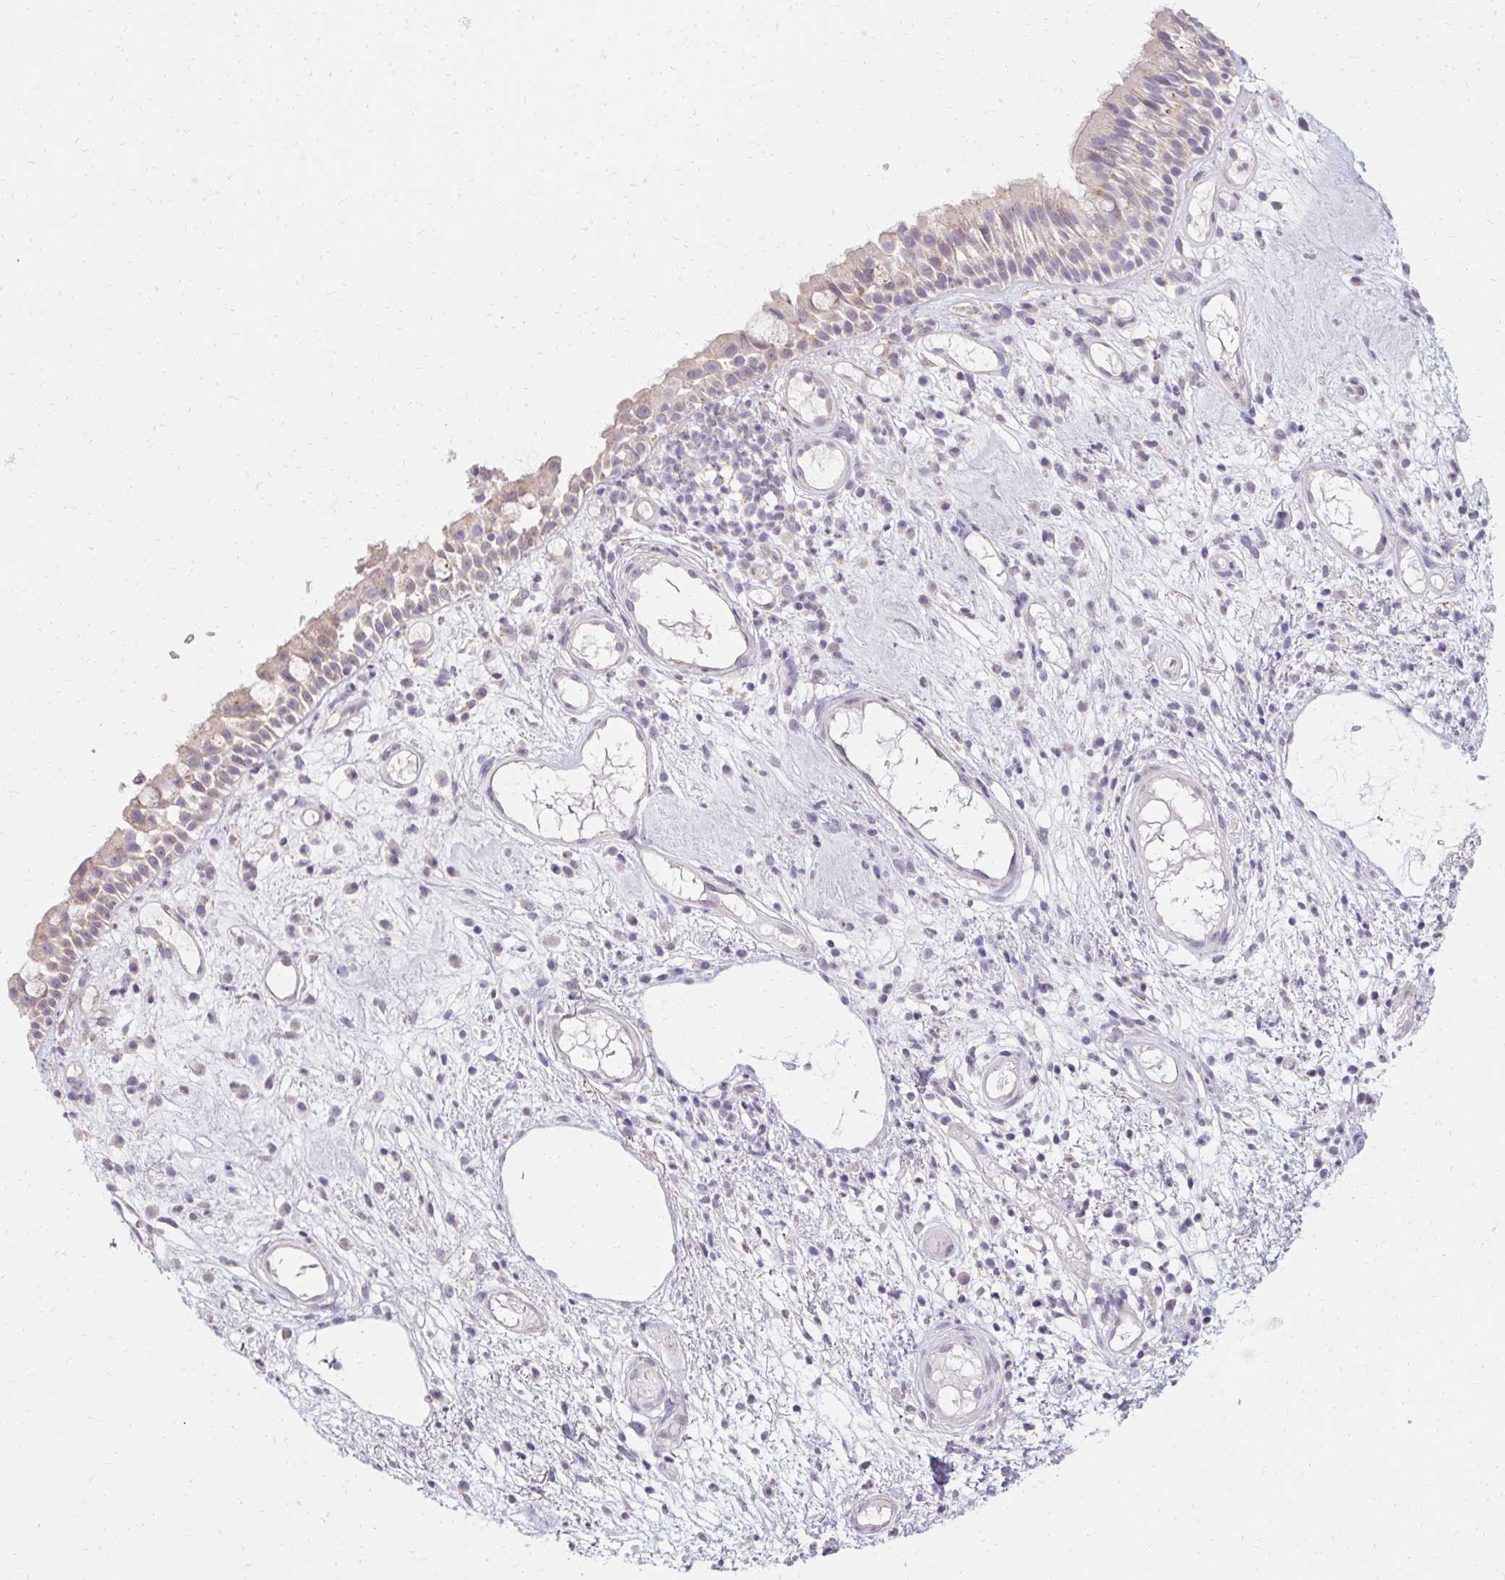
{"staining": {"intensity": "weak", "quantity": "25%-75%", "location": "cytoplasmic/membranous"}, "tissue": "nasopharynx", "cell_type": "Respiratory epithelial cells", "image_type": "normal", "snomed": [{"axis": "morphology", "description": "Normal tissue, NOS"}, {"axis": "morphology", "description": "Inflammation, NOS"}, {"axis": "topography", "description": "Nasopharynx"}], "caption": "This image shows immunohistochemistry staining of unremarkable human nasopharynx, with low weak cytoplasmic/membranous positivity in approximately 25%-75% of respiratory epithelial cells.", "gene": "HSD17B3", "patient": {"sex": "male", "age": 54}}